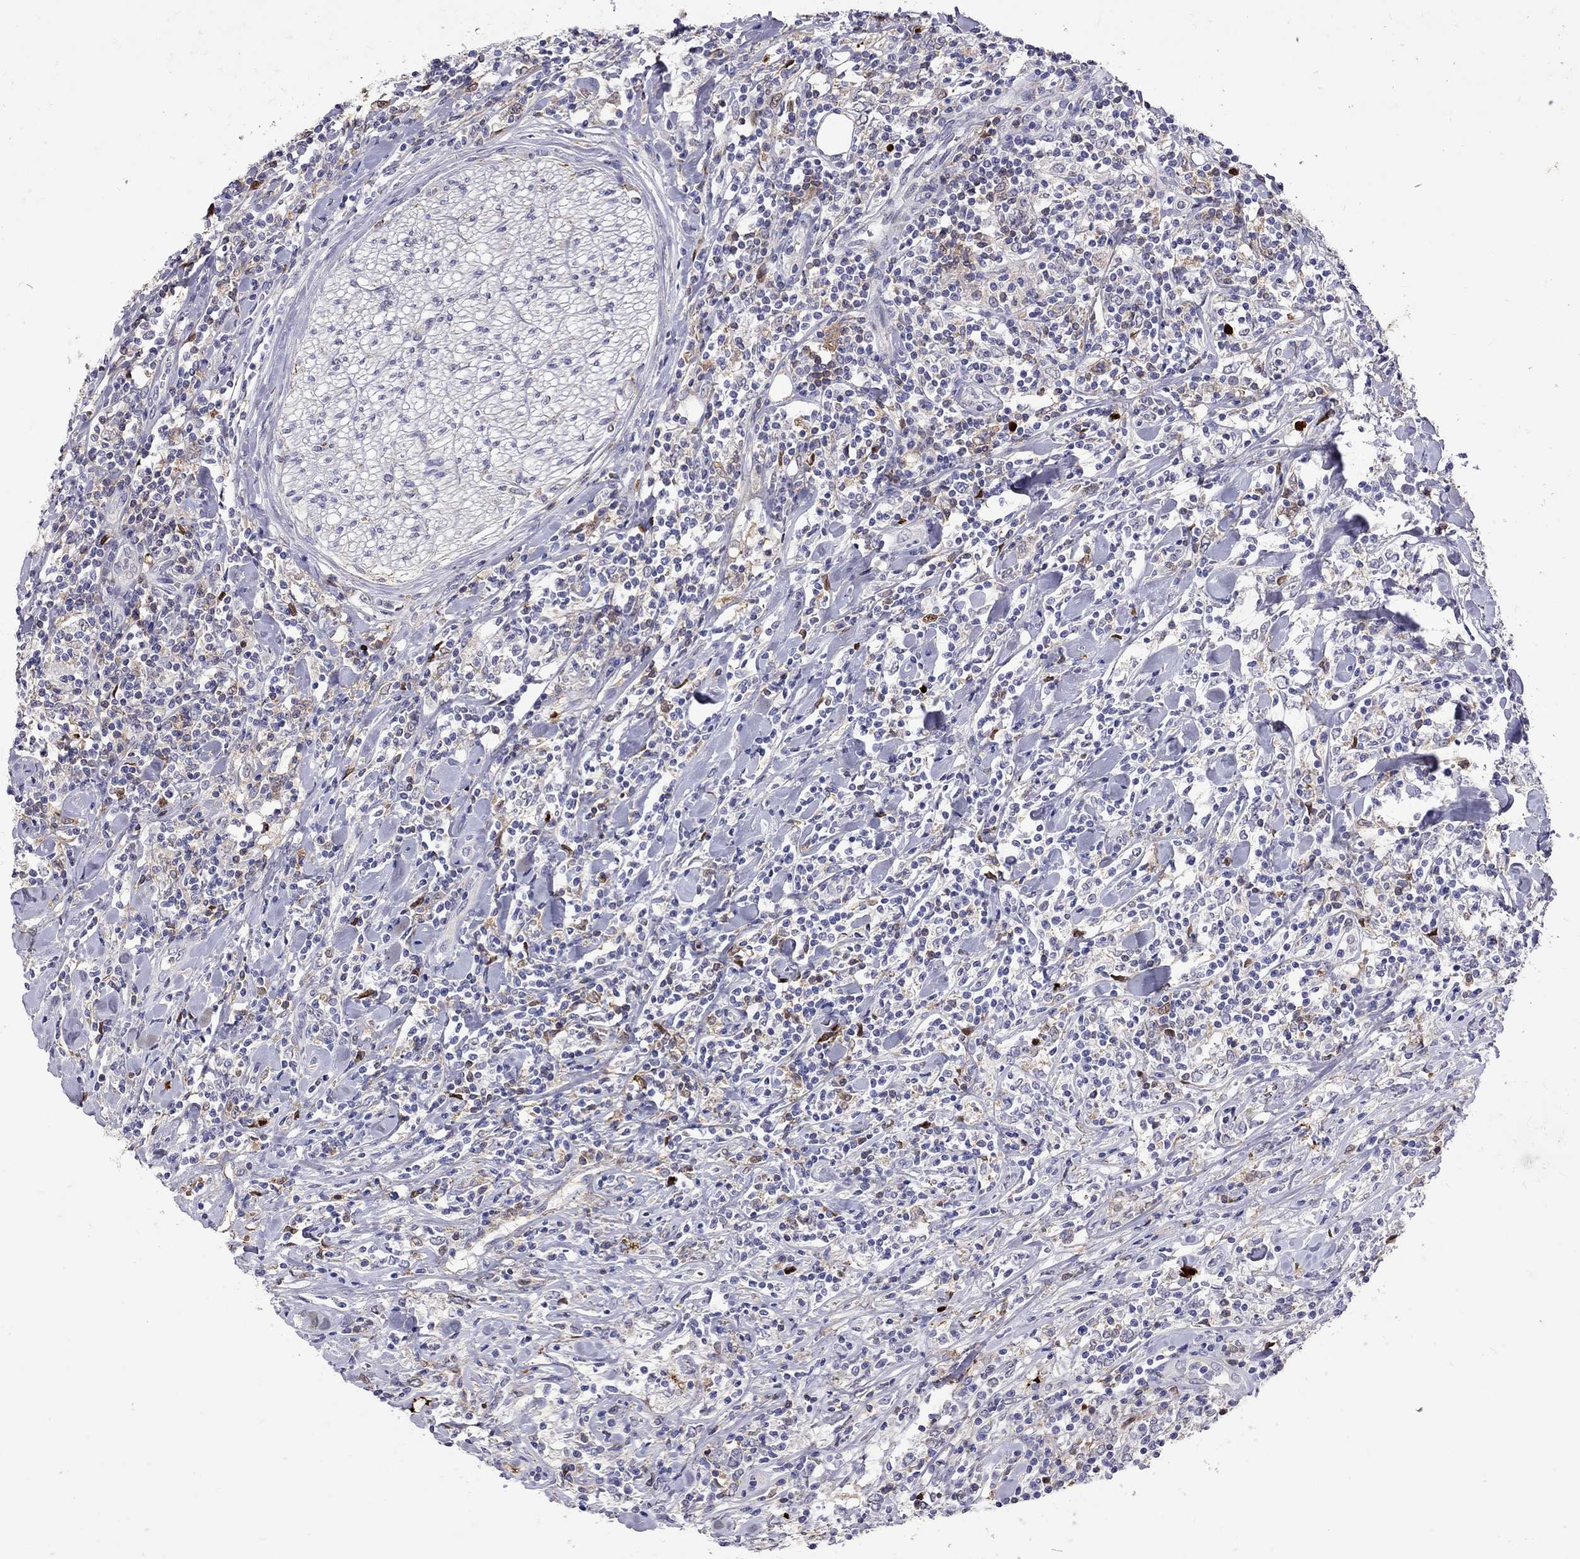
{"staining": {"intensity": "negative", "quantity": "none", "location": "none"}, "tissue": "lymphoma", "cell_type": "Tumor cells", "image_type": "cancer", "snomed": [{"axis": "morphology", "description": "Malignant lymphoma, non-Hodgkin's type, High grade"}, {"axis": "topography", "description": "Lymph node"}], "caption": "IHC micrograph of neoplastic tissue: human lymphoma stained with DAB (3,3'-diaminobenzidine) exhibits no significant protein positivity in tumor cells.", "gene": "SERPINA3", "patient": {"sex": "female", "age": 84}}